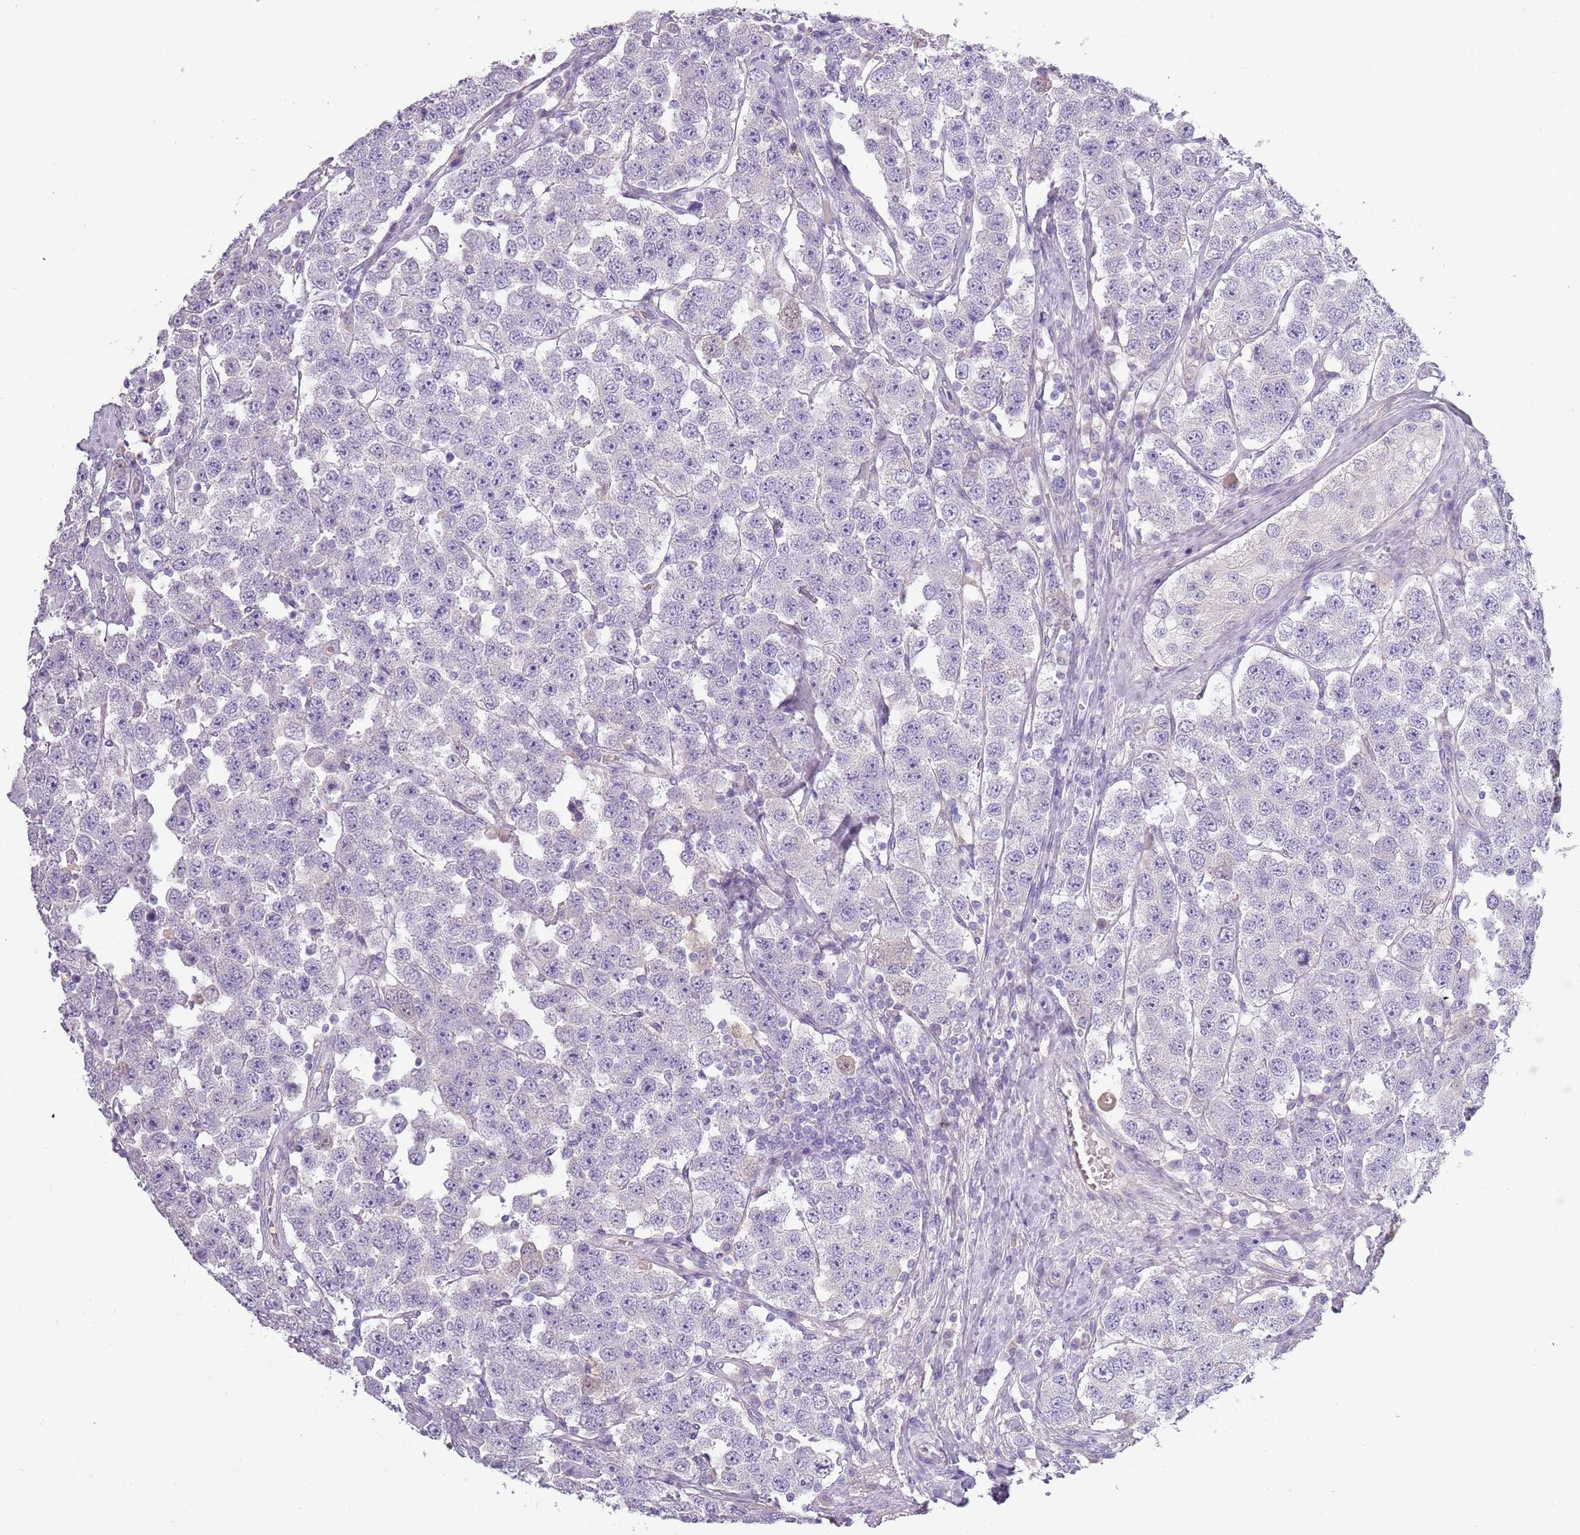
{"staining": {"intensity": "negative", "quantity": "none", "location": "none"}, "tissue": "testis cancer", "cell_type": "Tumor cells", "image_type": "cancer", "snomed": [{"axis": "morphology", "description": "Seminoma, NOS"}, {"axis": "topography", "description": "Testis"}], "caption": "Immunohistochemical staining of human testis cancer reveals no significant staining in tumor cells. The staining was performed using DAB (3,3'-diaminobenzidine) to visualize the protein expression in brown, while the nuclei were stained in blue with hematoxylin (Magnification: 20x).", "gene": "TNFRSF6B", "patient": {"sex": "male", "age": 28}}